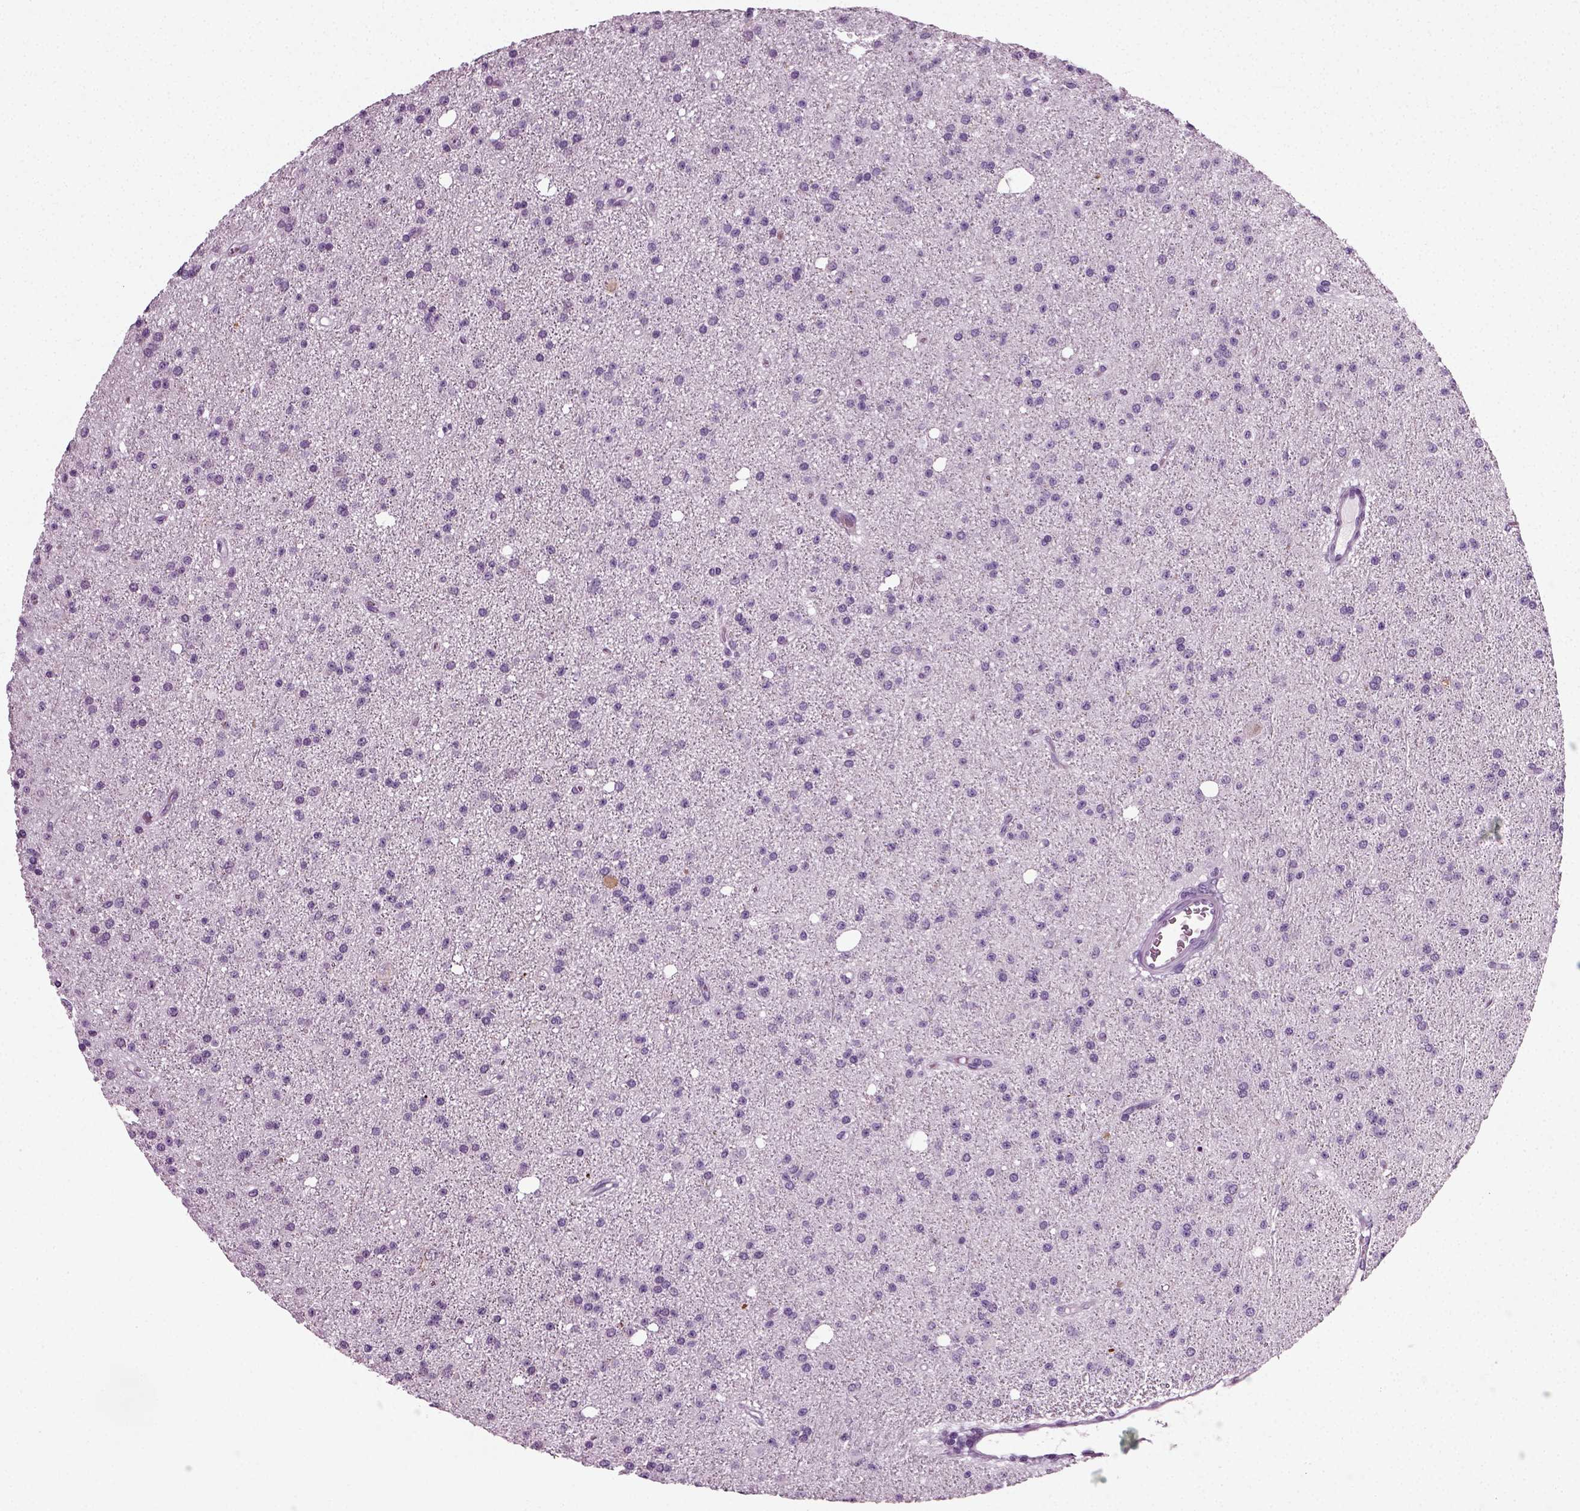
{"staining": {"intensity": "negative", "quantity": "none", "location": "none"}, "tissue": "glioma", "cell_type": "Tumor cells", "image_type": "cancer", "snomed": [{"axis": "morphology", "description": "Glioma, malignant, Low grade"}, {"axis": "topography", "description": "Brain"}], "caption": "IHC of glioma displays no expression in tumor cells.", "gene": "SCG5", "patient": {"sex": "male", "age": 27}}